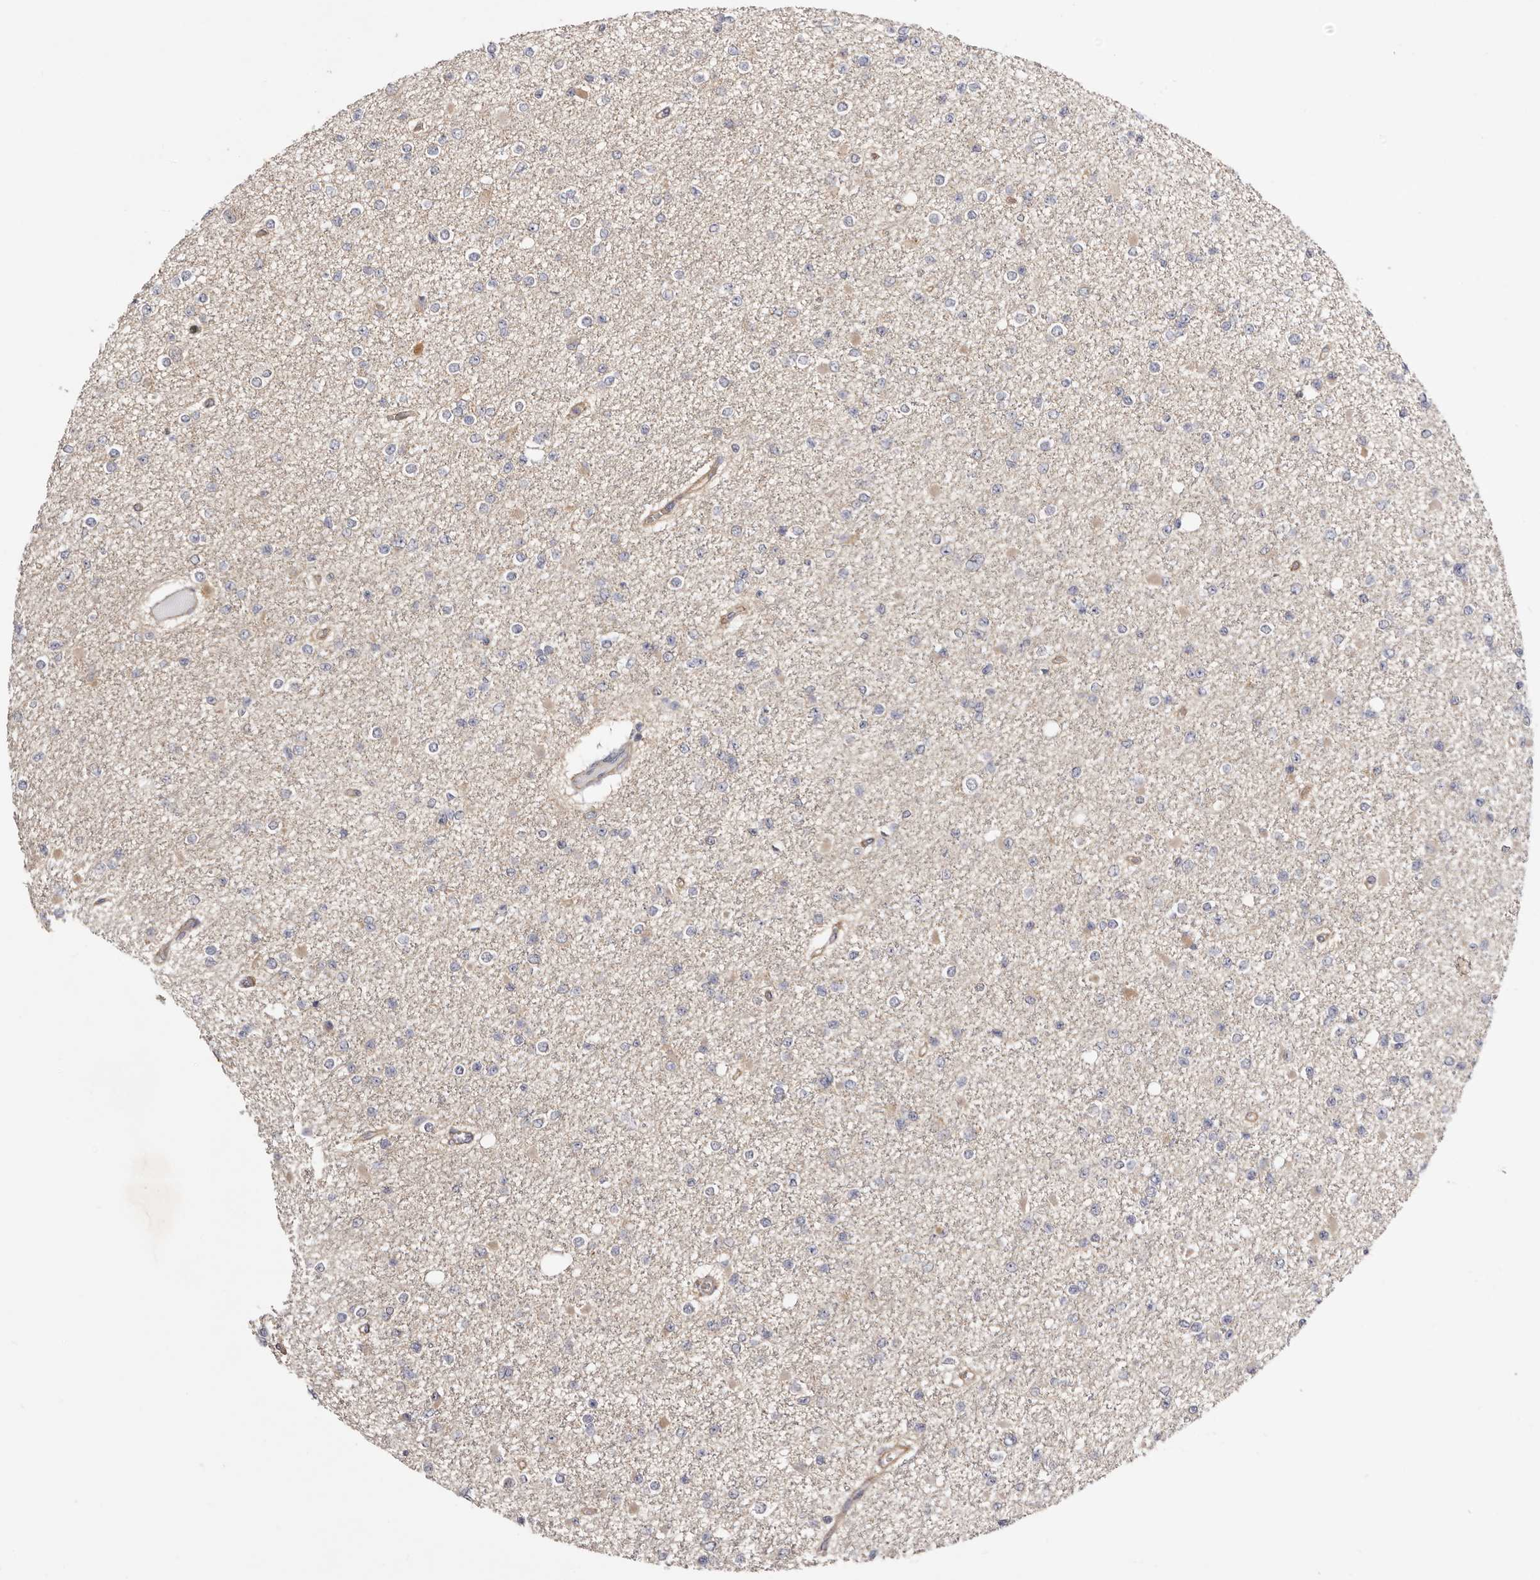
{"staining": {"intensity": "negative", "quantity": "none", "location": "none"}, "tissue": "glioma", "cell_type": "Tumor cells", "image_type": "cancer", "snomed": [{"axis": "morphology", "description": "Glioma, malignant, Low grade"}, {"axis": "topography", "description": "Brain"}], "caption": "The micrograph displays no staining of tumor cells in low-grade glioma (malignant). (DAB immunohistochemistry (IHC), high magnification).", "gene": "PANK4", "patient": {"sex": "female", "age": 22}}